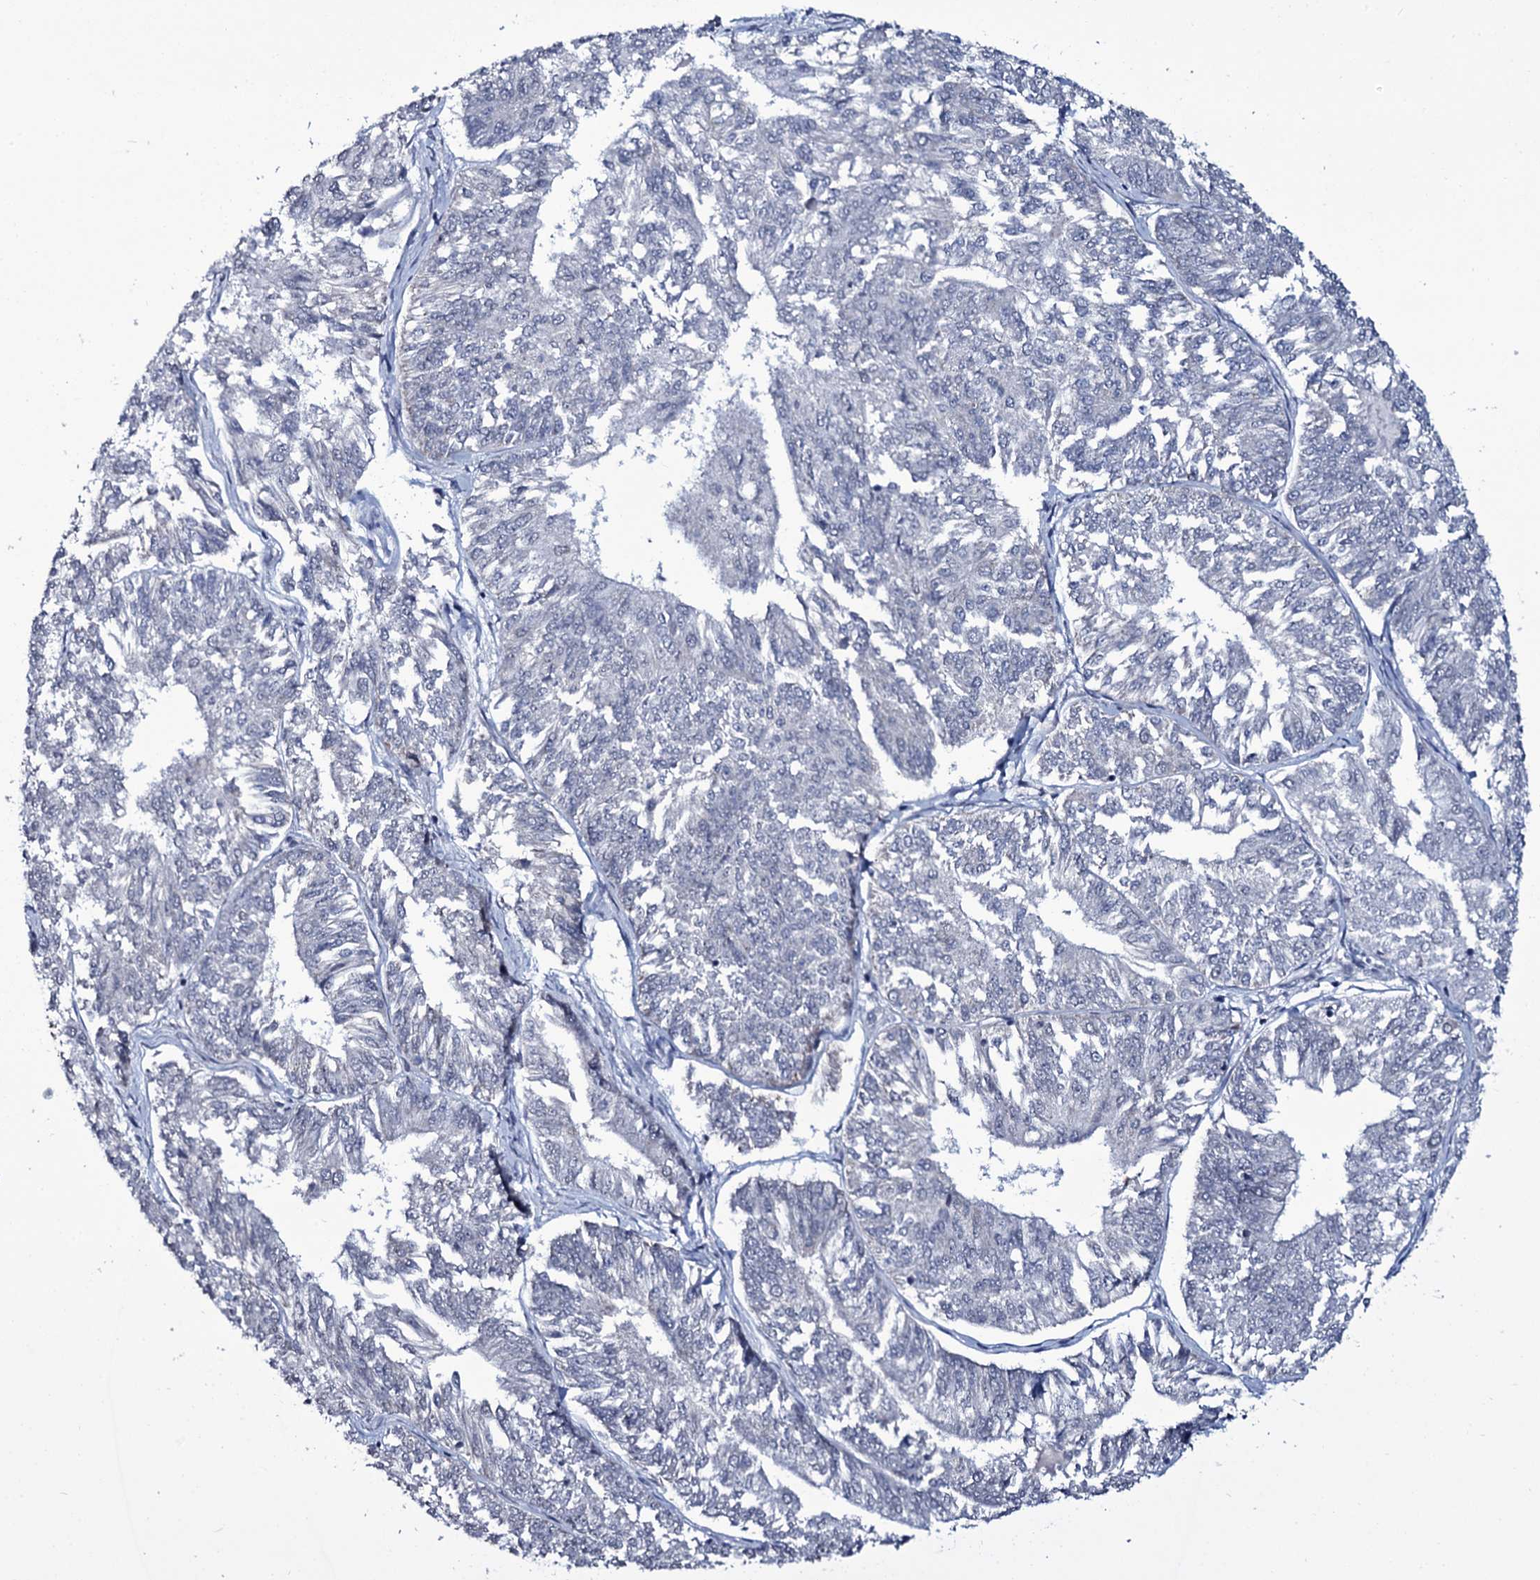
{"staining": {"intensity": "negative", "quantity": "none", "location": "none"}, "tissue": "endometrial cancer", "cell_type": "Tumor cells", "image_type": "cancer", "snomed": [{"axis": "morphology", "description": "Adenocarcinoma, NOS"}, {"axis": "topography", "description": "Endometrium"}], "caption": "This is a image of immunohistochemistry staining of endometrial cancer, which shows no expression in tumor cells.", "gene": "WIPF3", "patient": {"sex": "female", "age": 58}}